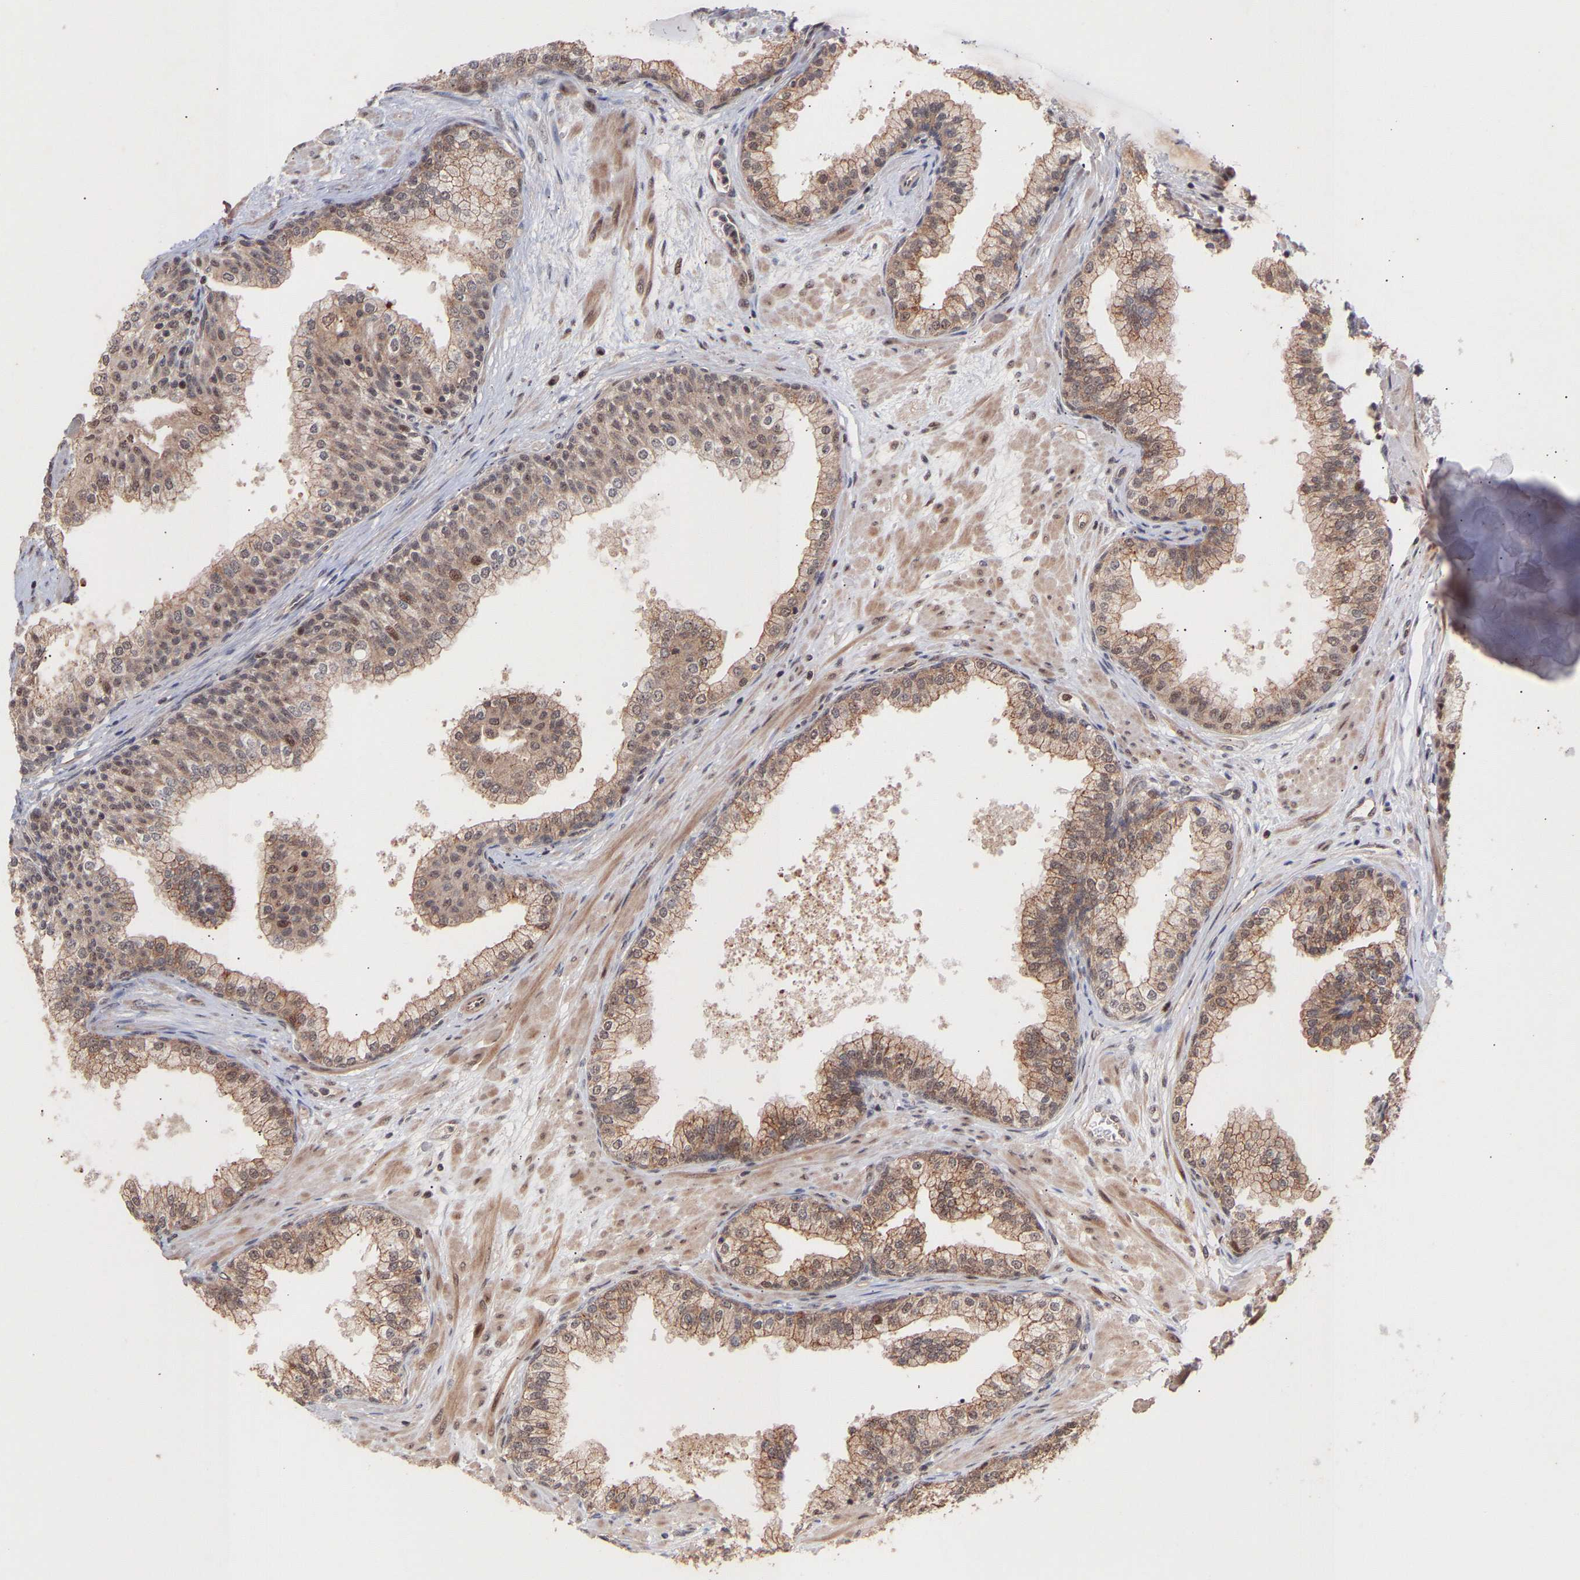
{"staining": {"intensity": "moderate", "quantity": ">75%", "location": "cytoplasmic/membranous"}, "tissue": "prostate", "cell_type": "Glandular cells", "image_type": "normal", "snomed": [{"axis": "morphology", "description": "Normal tissue, NOS"}, {"axis": "morphology", "description": "Urothelial carcinoma, Low grade"}, {"axis": "topography", "description": "Urinary bladder"}, {"axis": "topography", "description": "Prostate"}], "caption": "Immunohistochemistry of unremarkable human prostate displays medium levels of moderate cytoplasmic/membranous expression in about >75% of glandular cells.", "gene": "PDLIM5", "patient": {"sex": "male", "age": 60}}